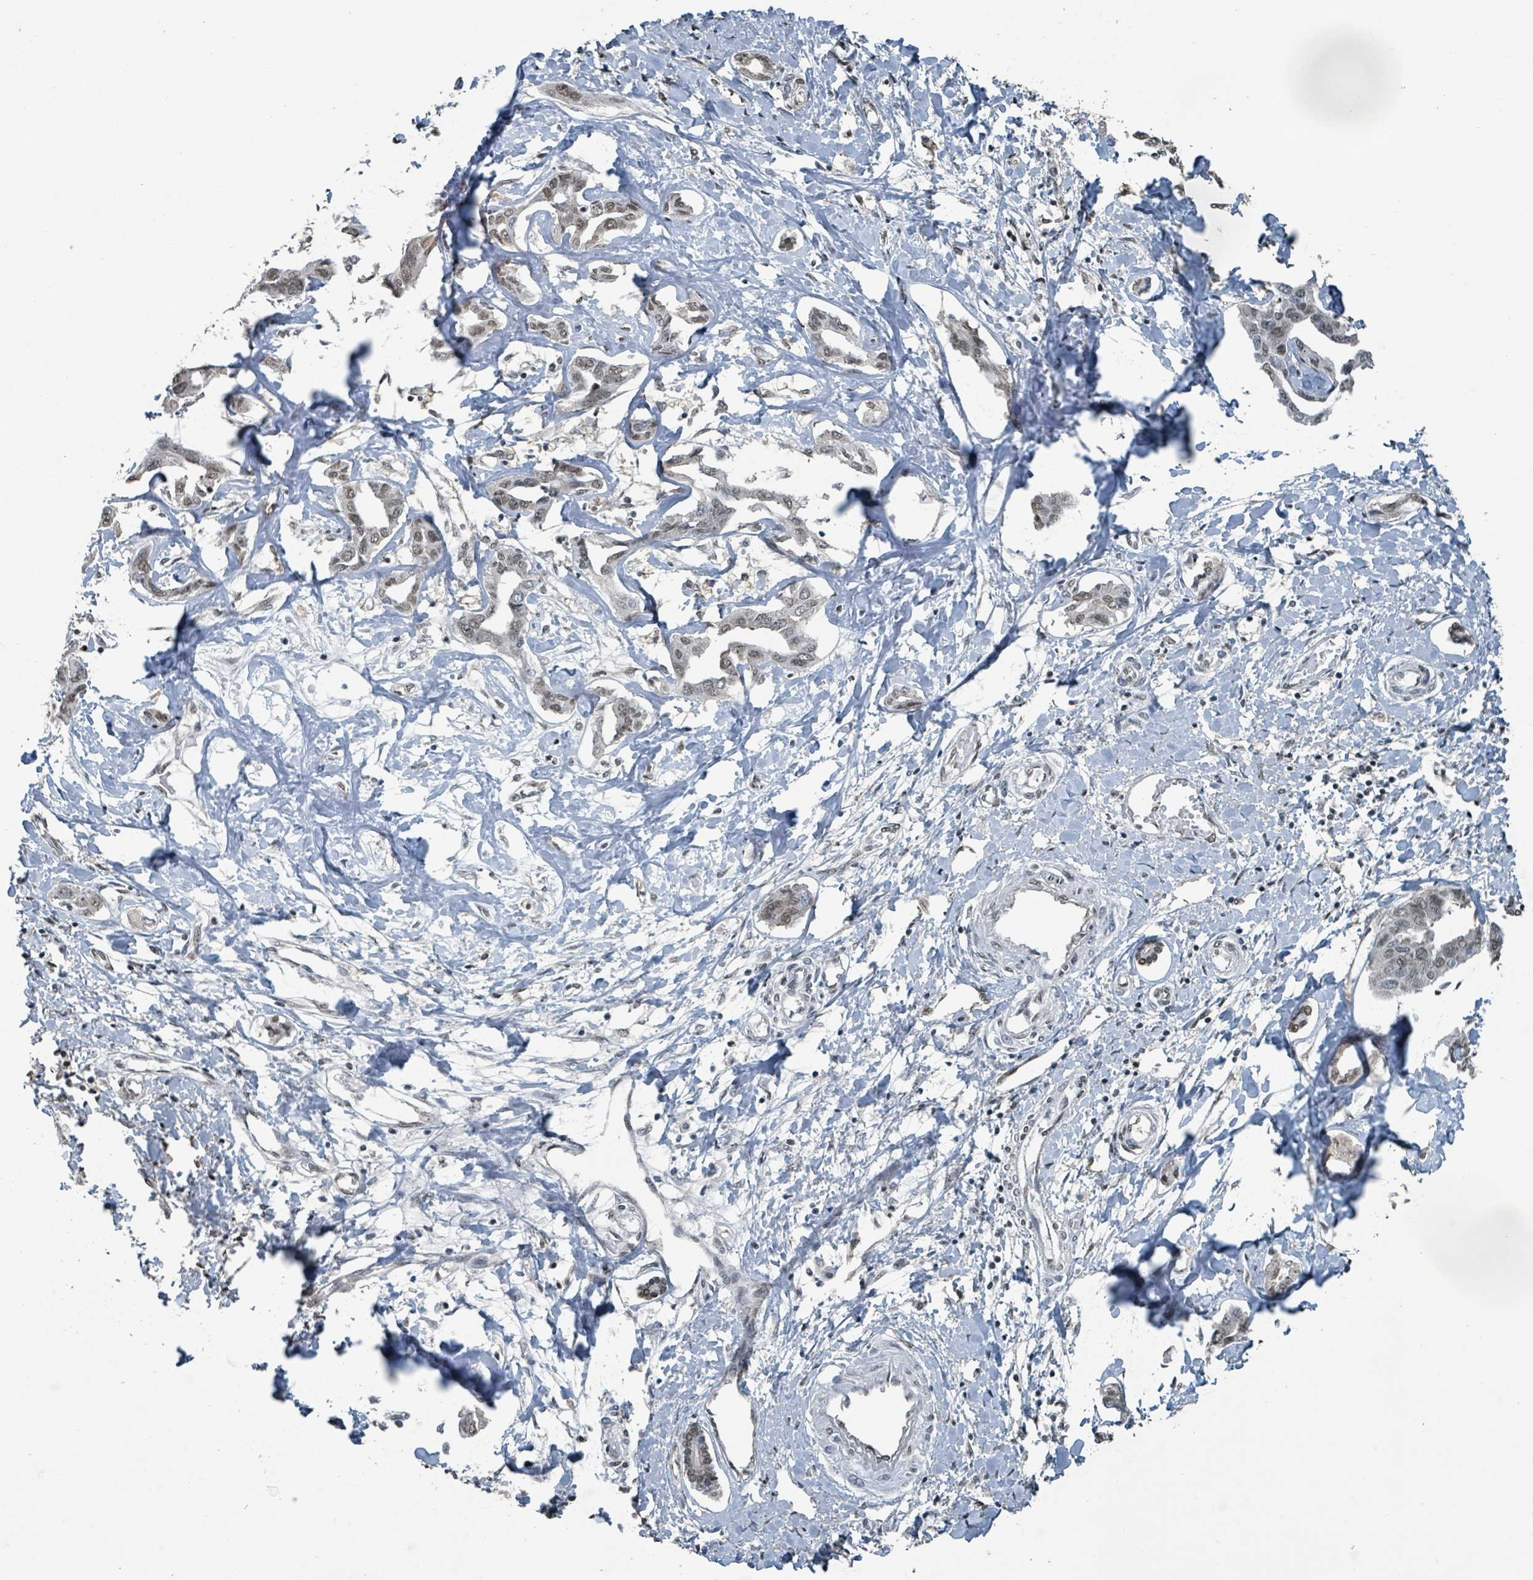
{"staining": {"intensity": "weak", "quantity": ">75%", "location": "nuclear"}, "tissue": "liver cancer", "cell_type": "Tumor cells", "image_type": "cancer", "snomed": [{"axis": "morphology", "description": "Cholangiocarcinoma"}, {"axis": "topography", "description": "Liver"}], "caption": "Liver cancer (cholangiocarcinoma) stained for a protein (brown) reveals weak nuclear positive expression in approximately >75% of tumor cells.", "gene": "PHIP", "patient": {"sex": "male", "age": 59}}